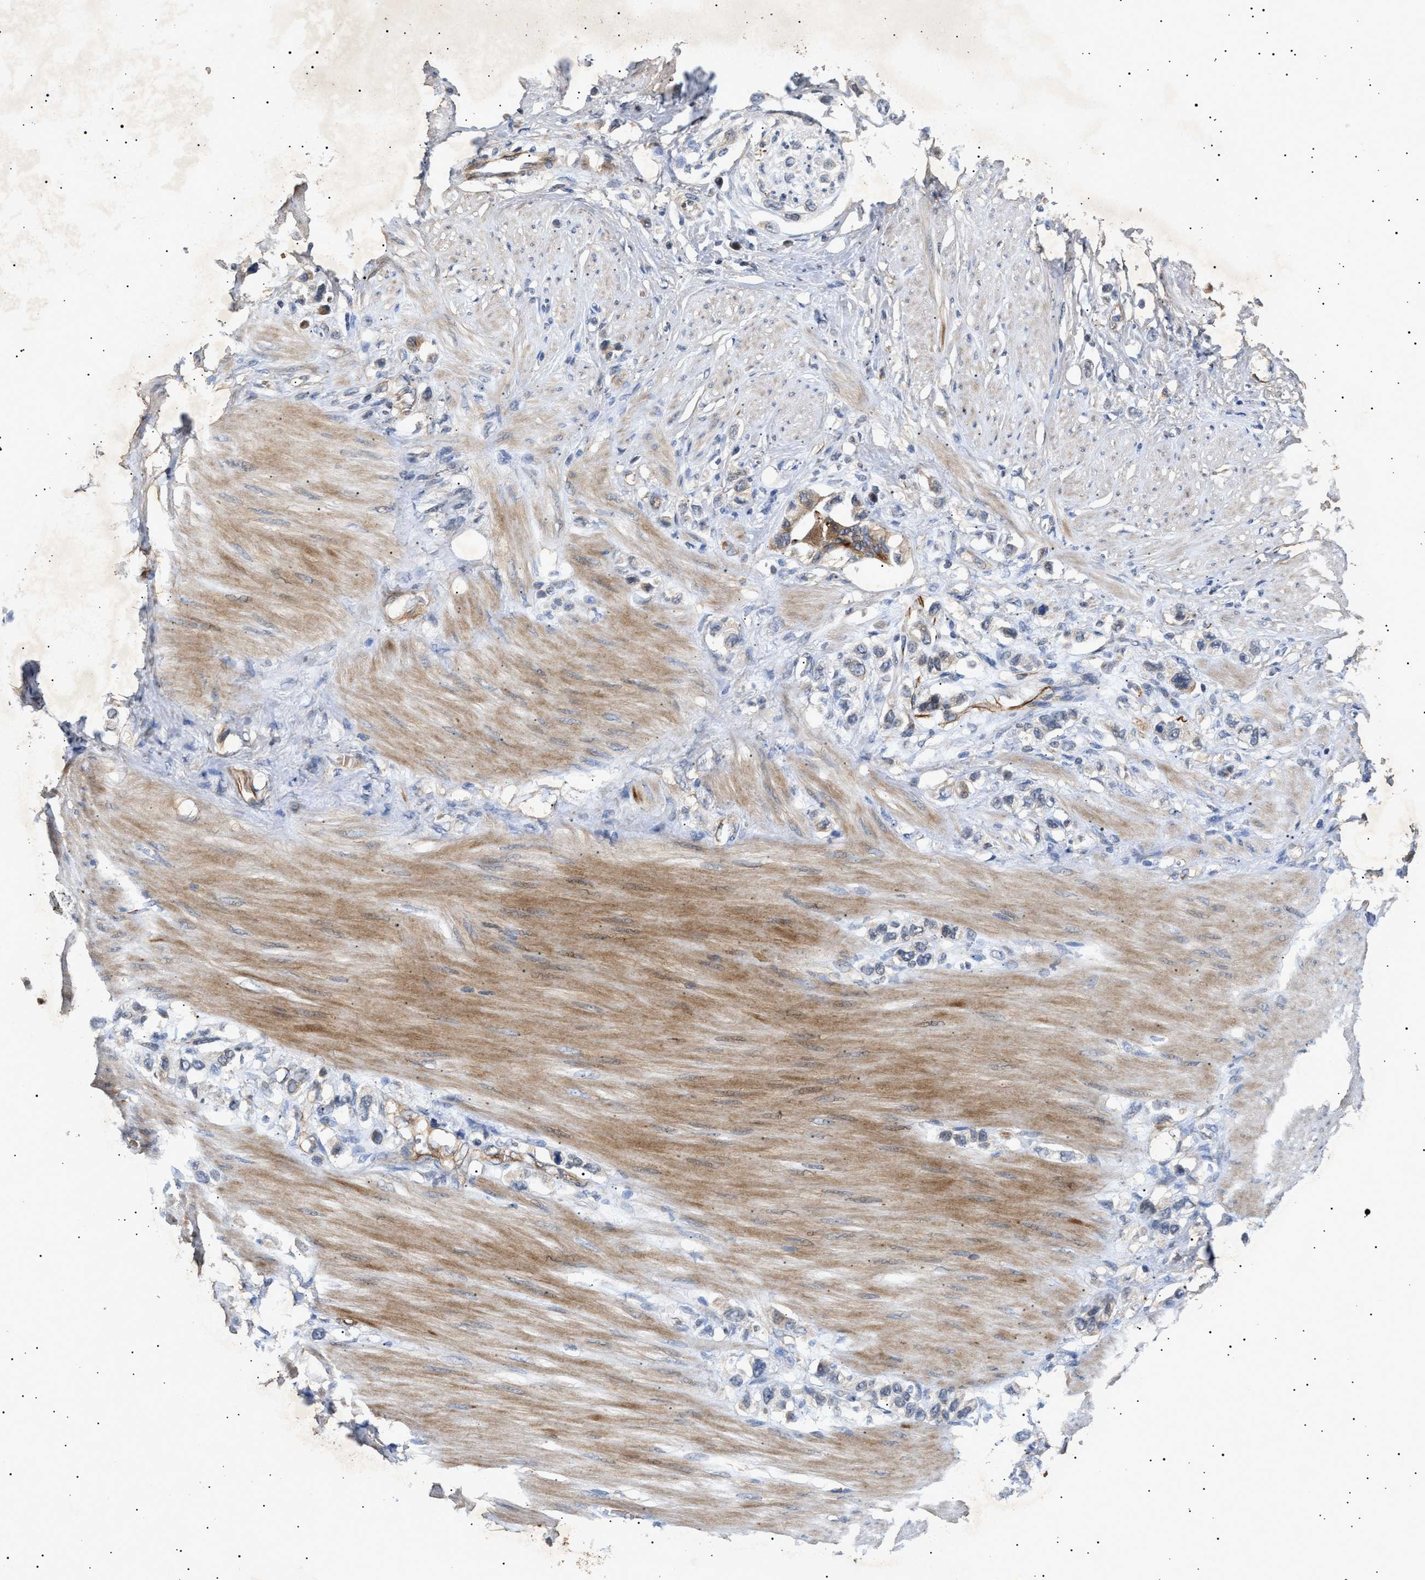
{"staining": {"intensity": "weak", "quantity": "25%-75%", "location": "cytoplasmic/membranous"}, "tissue": "stomach cancer", "cell_type": "Tumor cells", "image_type": "cancer", "snomed": [{"axis": "morphology", "description": "Adenocarcinoma, NOS"}, {"axis": "topography", "description": "Stomach"}], "caption": "This is an image of immunohistochemistry (IHC) staining of stomach cancer, which shows weak positivity in the cytoplasmic/membranous of tumor cells.", "gene": "SIRT5", "patient": {"sex": "female", "age": 65}}